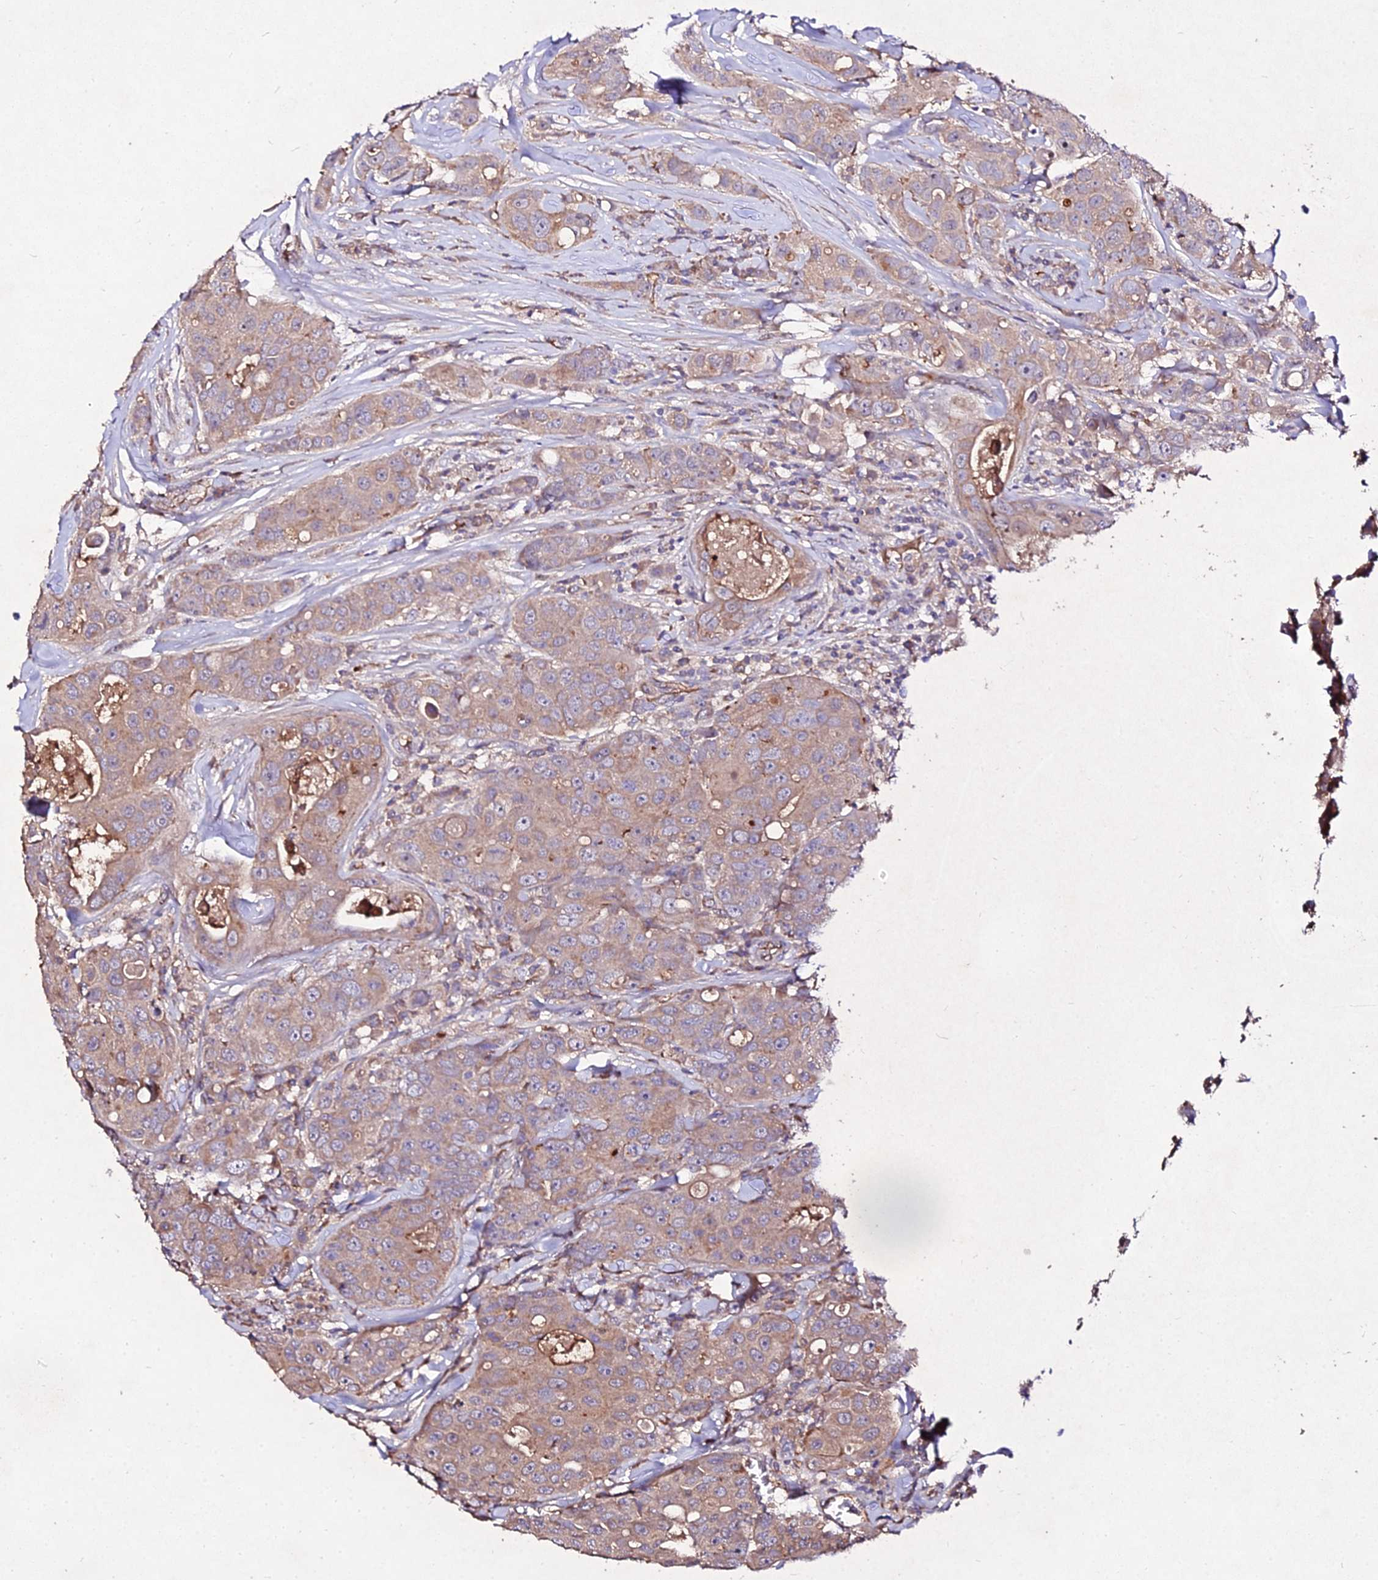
{"staining": {"intensity": "moderate", "quantity": ">75%", "location": "cytoplasmic/membranous"}, "tissue": "breast cancer", "cell_type": "Tumor cells", "image_type": "cancer", "snomed": [{"axis": "morphology", "description": "Duct carcinoma"}, {"axis": "topography", "description": "Breast"}], "caption": "IHC micrograph of invasive ductal carcinoma (breast) stained for a protein (brown), which demonstrates medium levels of moderate cytoplasmic/membranous positivity in about >75% of tumor cells.", "gene": "AP3M2", "patient": {"sex": "female", "age": 43}}